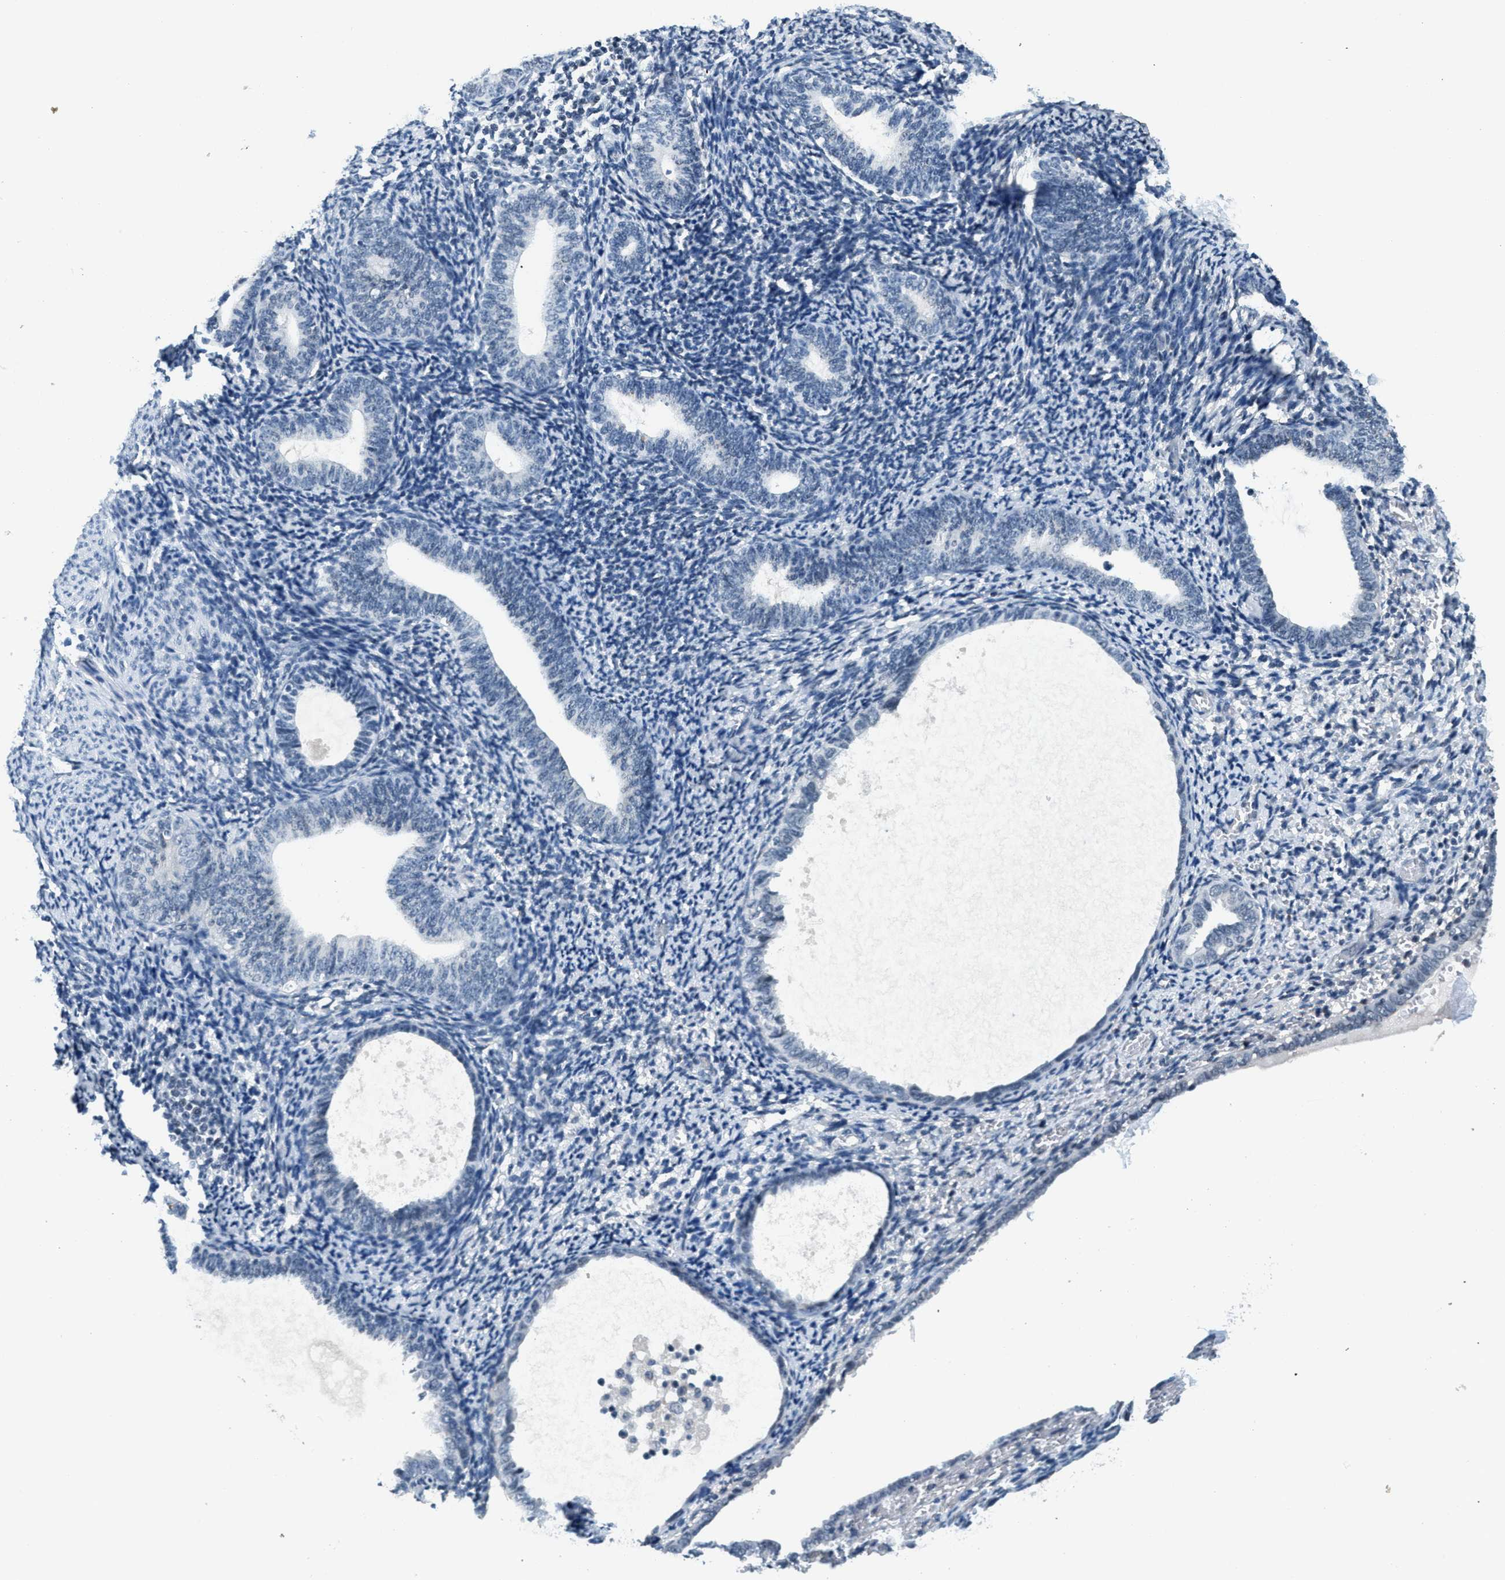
{"staining": {"intensity": "negative", "quantity": "none", "location": "none"}, "tissue": "endometrium", "cell_type": "Cells in endometrial stroma", "image_type": "normal", "snomed": [{"axis": "morphology", "description": "Normal tissue, NOS"}, {"axis": "topography", "description": "Endometrium"}], "caption": "The immunohistochemistry image has no significant positivity in cells in endometrial stroma of endometrium.", "gene": "CA4", "patient": {"sex": "female", "age": 66}}